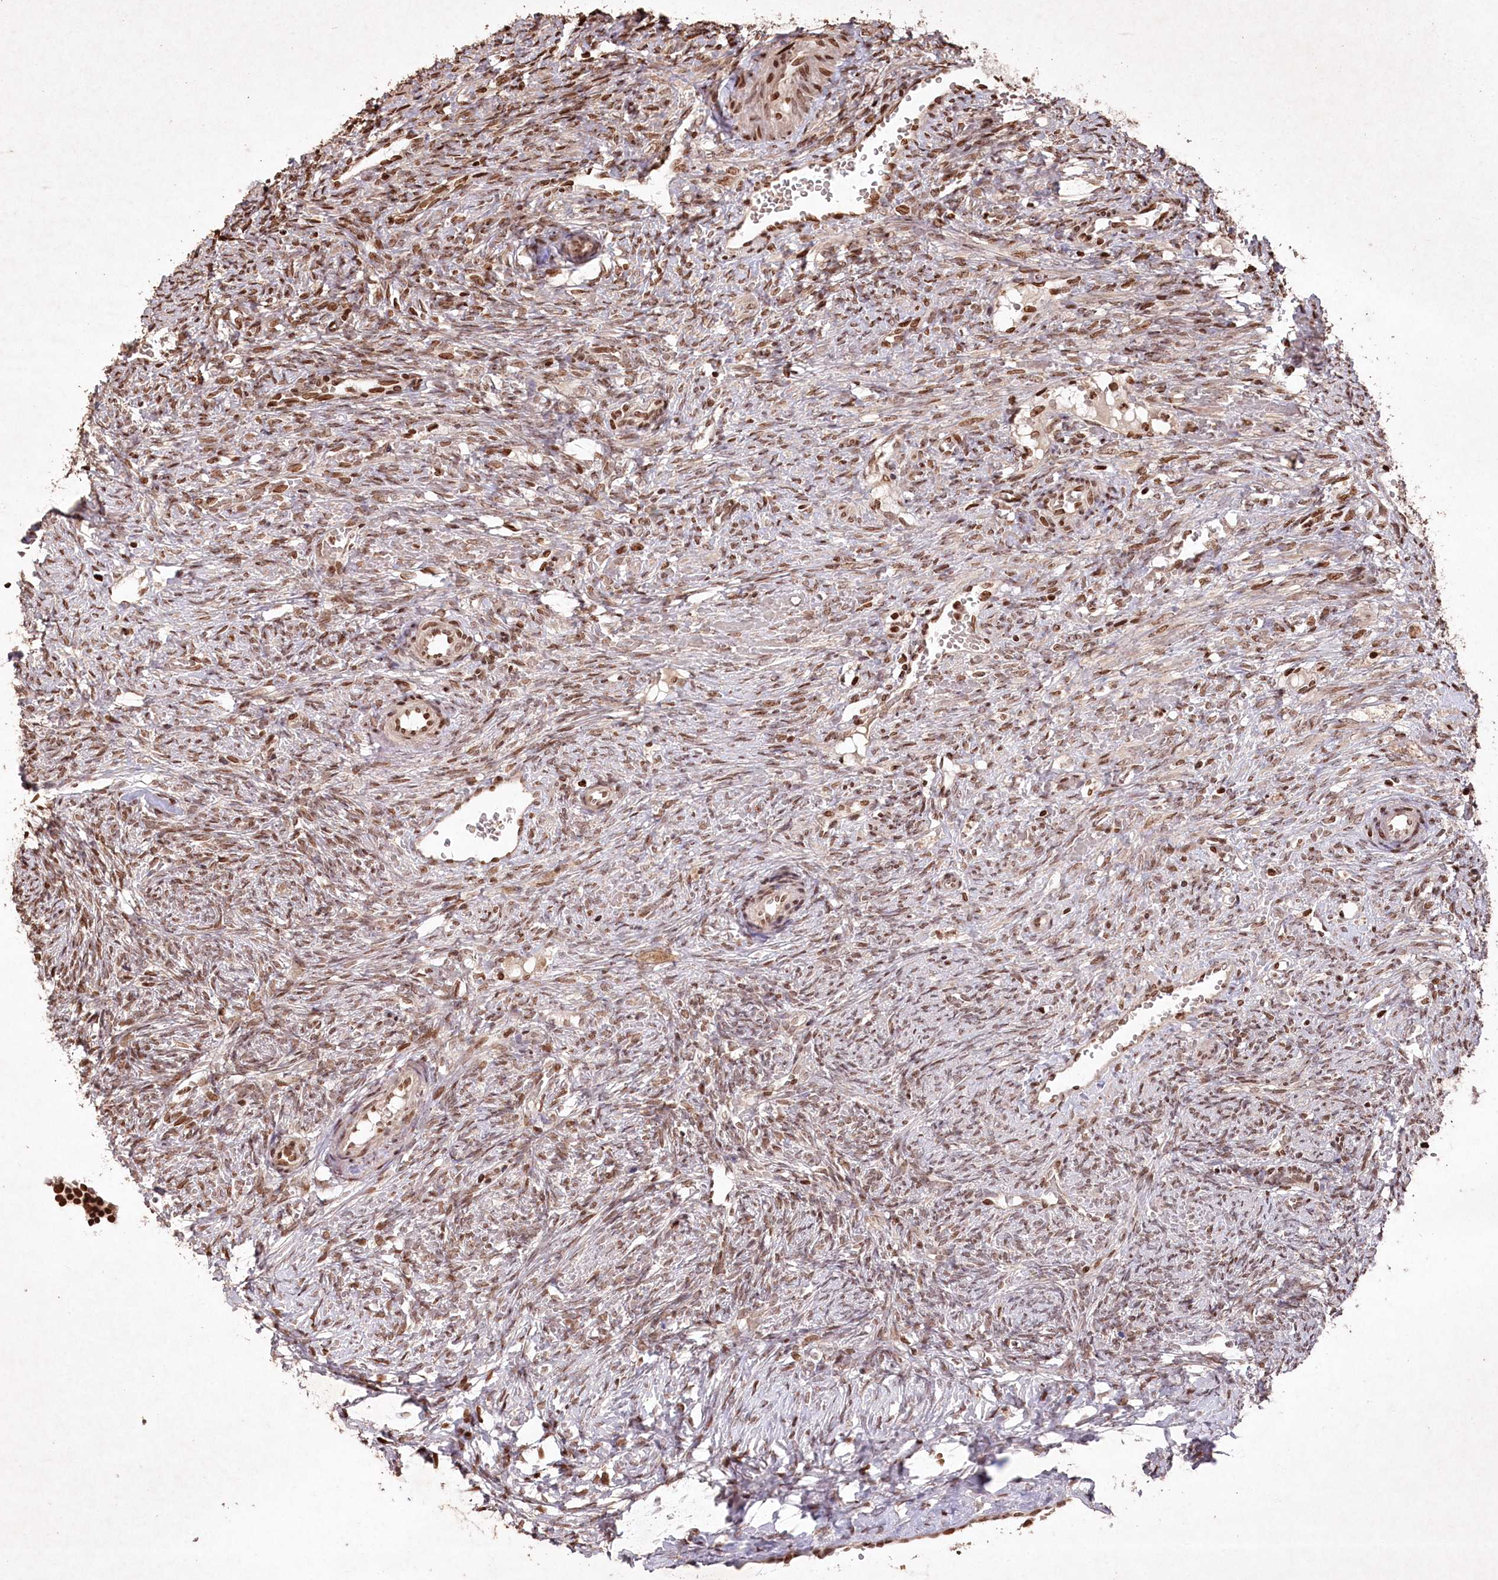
{"staining": {"intensity": "moderate", "quantity": ">75%", "location": "nuclear"}, "tissue": "ovary", "cell_type": "Follicle cells", "image_type": "normal", "snomed": [{"axis": "morphology", "description": "Normal tissue, NOS"}, {"axis": "topography", "description": "Ovary"}], "caption": "This image displays immunohistochemistry staining of normal ovary, with medium moderate nuclear expression in about >75% of follicle cells.", "gene": "CCSER2", "patient": {"sex": "female", "age": 41}}